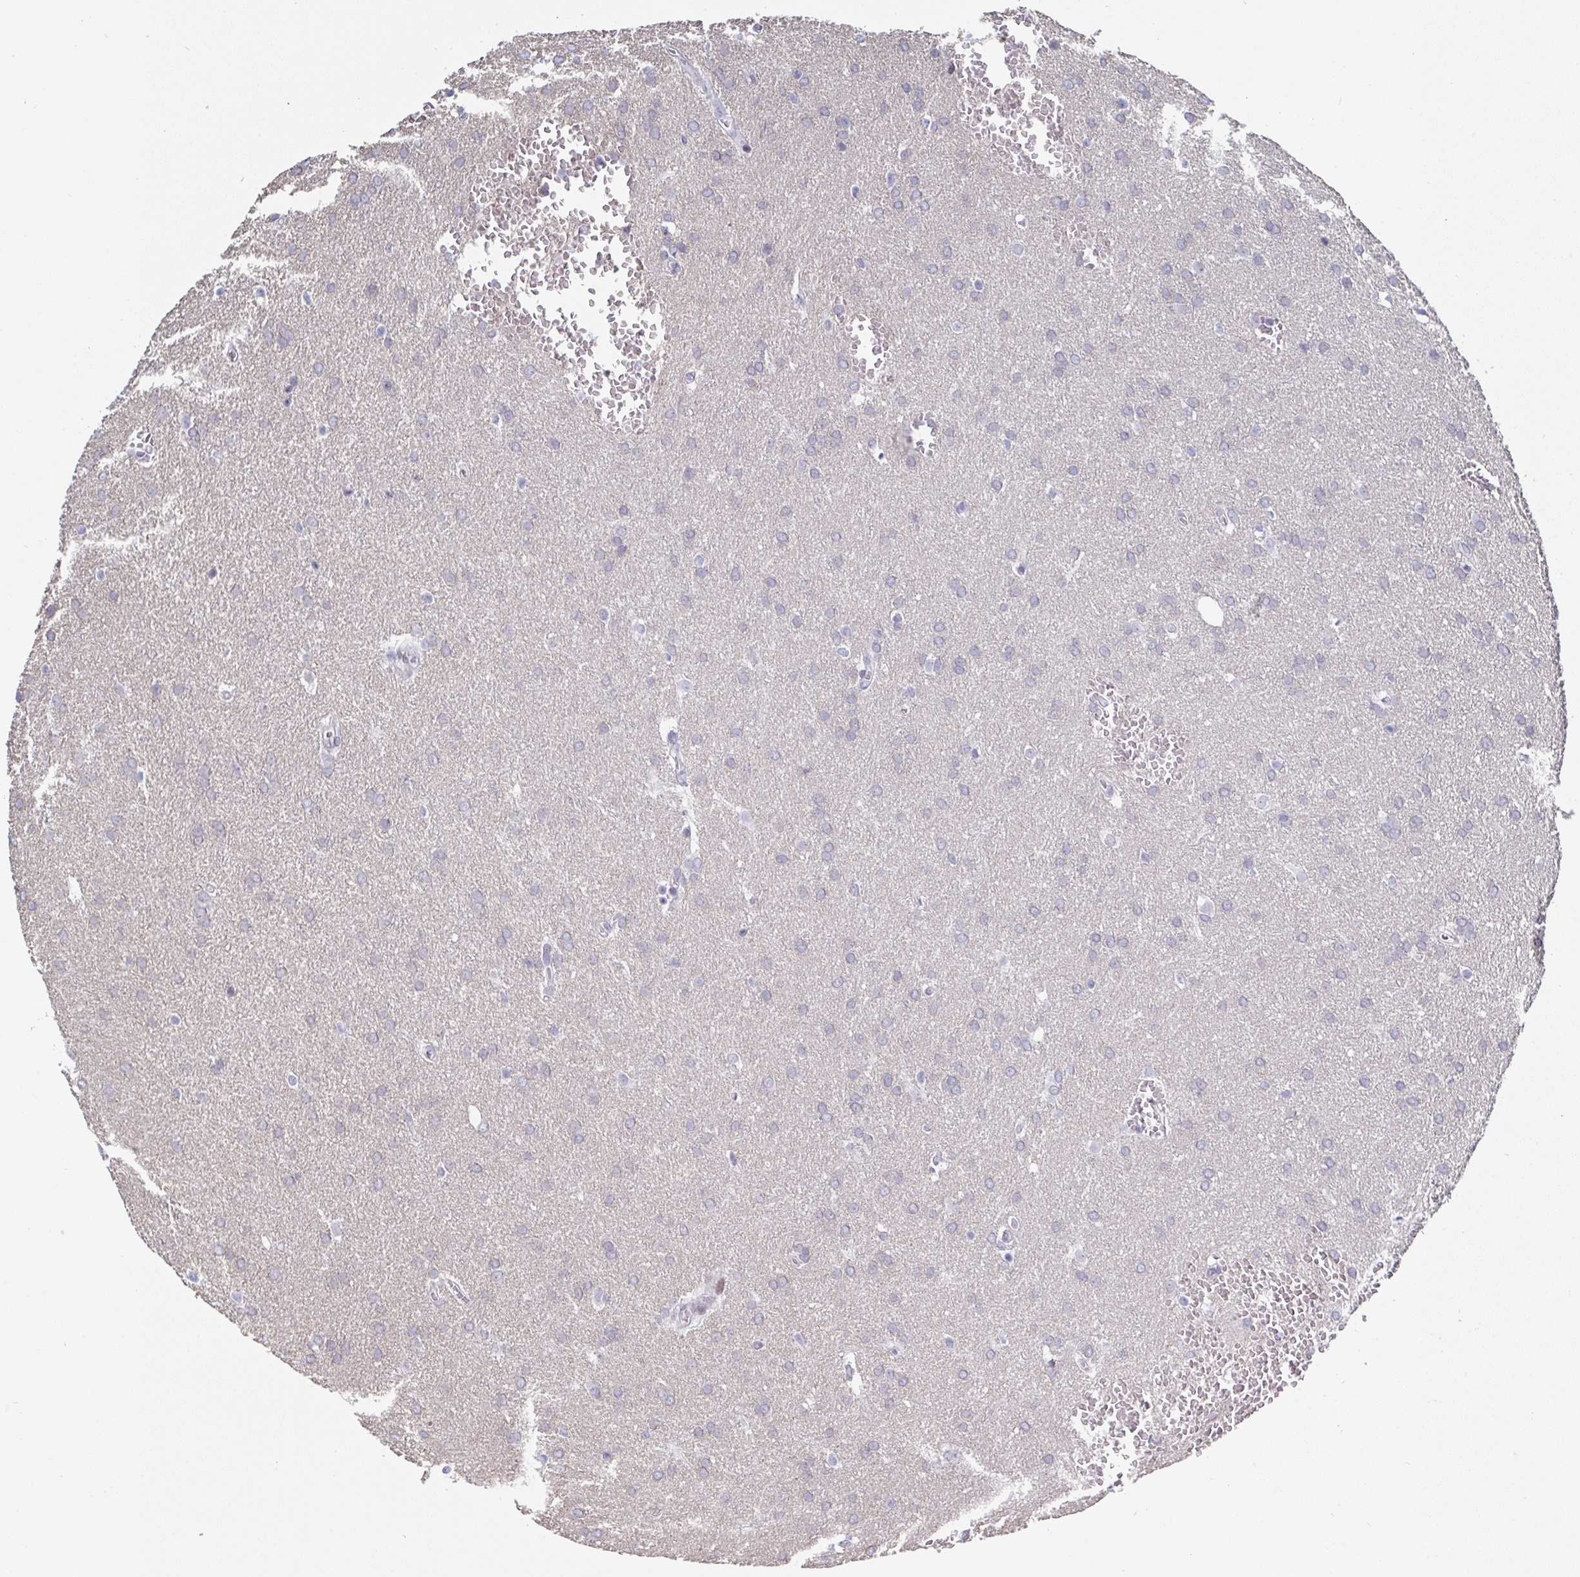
{"staining": {"intensity": "negative", "quantity": "none", "location": "none"}, "tissue": "glioma", "cell_type": "Tumor cells", "image_type": "cancer", "snomed": [{"axis": "morphology", "description": "Glioma, malignant, Low grade"}, {"axis": "topography", "description": "Brain"}], "caption": "This is an immunohistochemistry (IHC) photomicrograph of low-grade glioma (malignant). There is no staining in tumor cells.", "gene": "MFSD4A", "patient": {"sex": "female", "age": 33}}